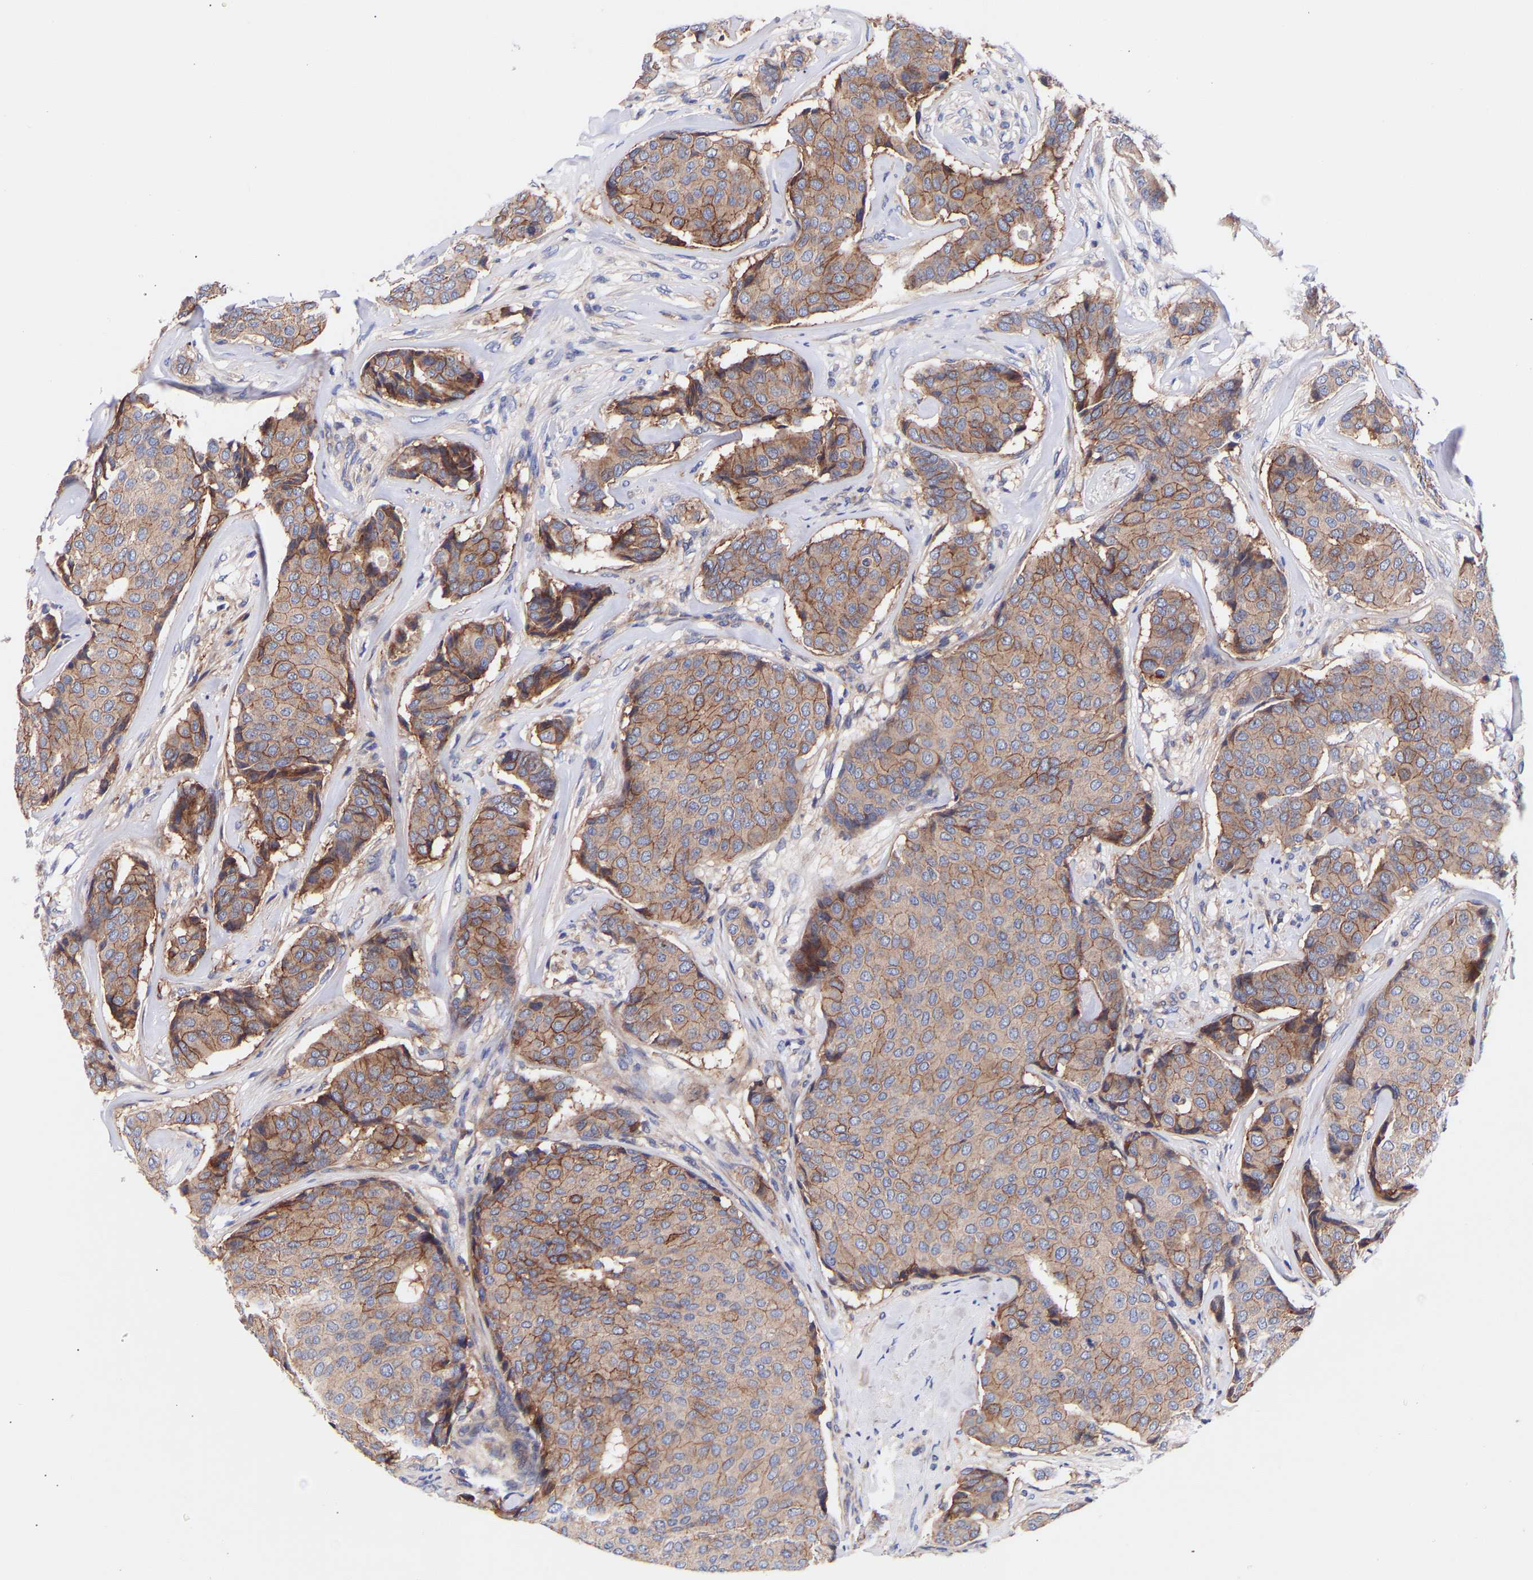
{"staining": {"intensity": "moderate", "quantity": ">75%", "location": "cytoplasmic/membranous"}, "tissue": "breast cancer", "cell_type": "Tumor cells", "image_type": "cancer", "snomed": [{"axis": "morphology", "description": "Duct carcinoma"}, {"axis": "topography", "description": "Breast"}], "caption": "Tumor cells demonstrate medium levels of moderate cytoplasmic/membranous staining in about >75% of cells in human invasive ductal carcinoma (breast).", "gene": "AIMP2", "patient": {"sex": "female", "age": 75}}